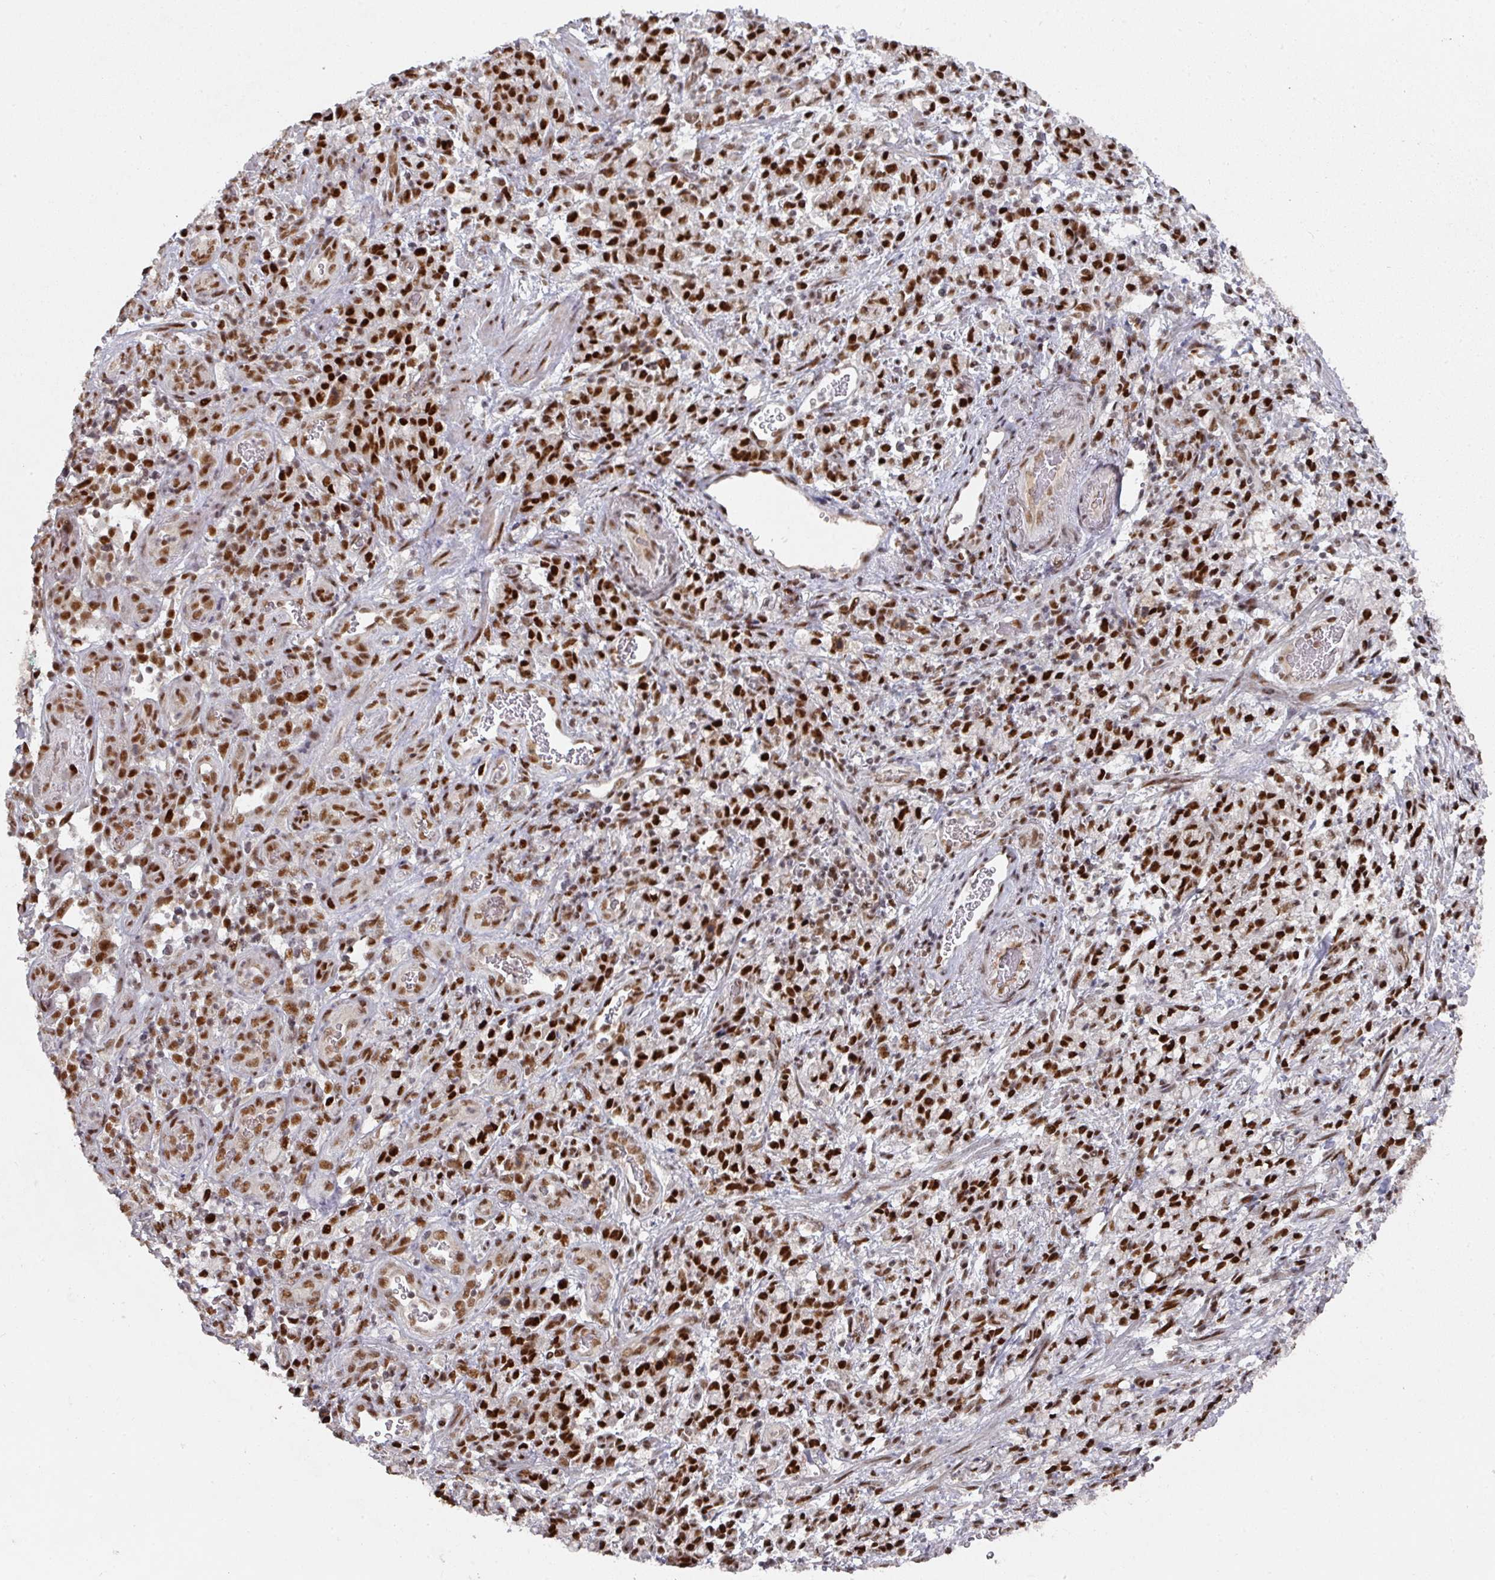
{"staining": {"intensity": "strong", "quantity": ">75%", "location": "nuclear"}, "tissue": "stomach cancer", "cell_type": "Tumor cells", "image_type": "cancer", "snomed": [{"axis": "morphology", "description": "Adenocarcinoma, NOS"}, {"axis": "topography", "description": "Stomach"}], "caption": "Human stomach adenocarcinoma stained for a protein (brown) shows strong nuclear positive positivity in about >75% of tumor cells.", "gene": "MEPCE", "patient": {"sex": "male", "age": 77}}